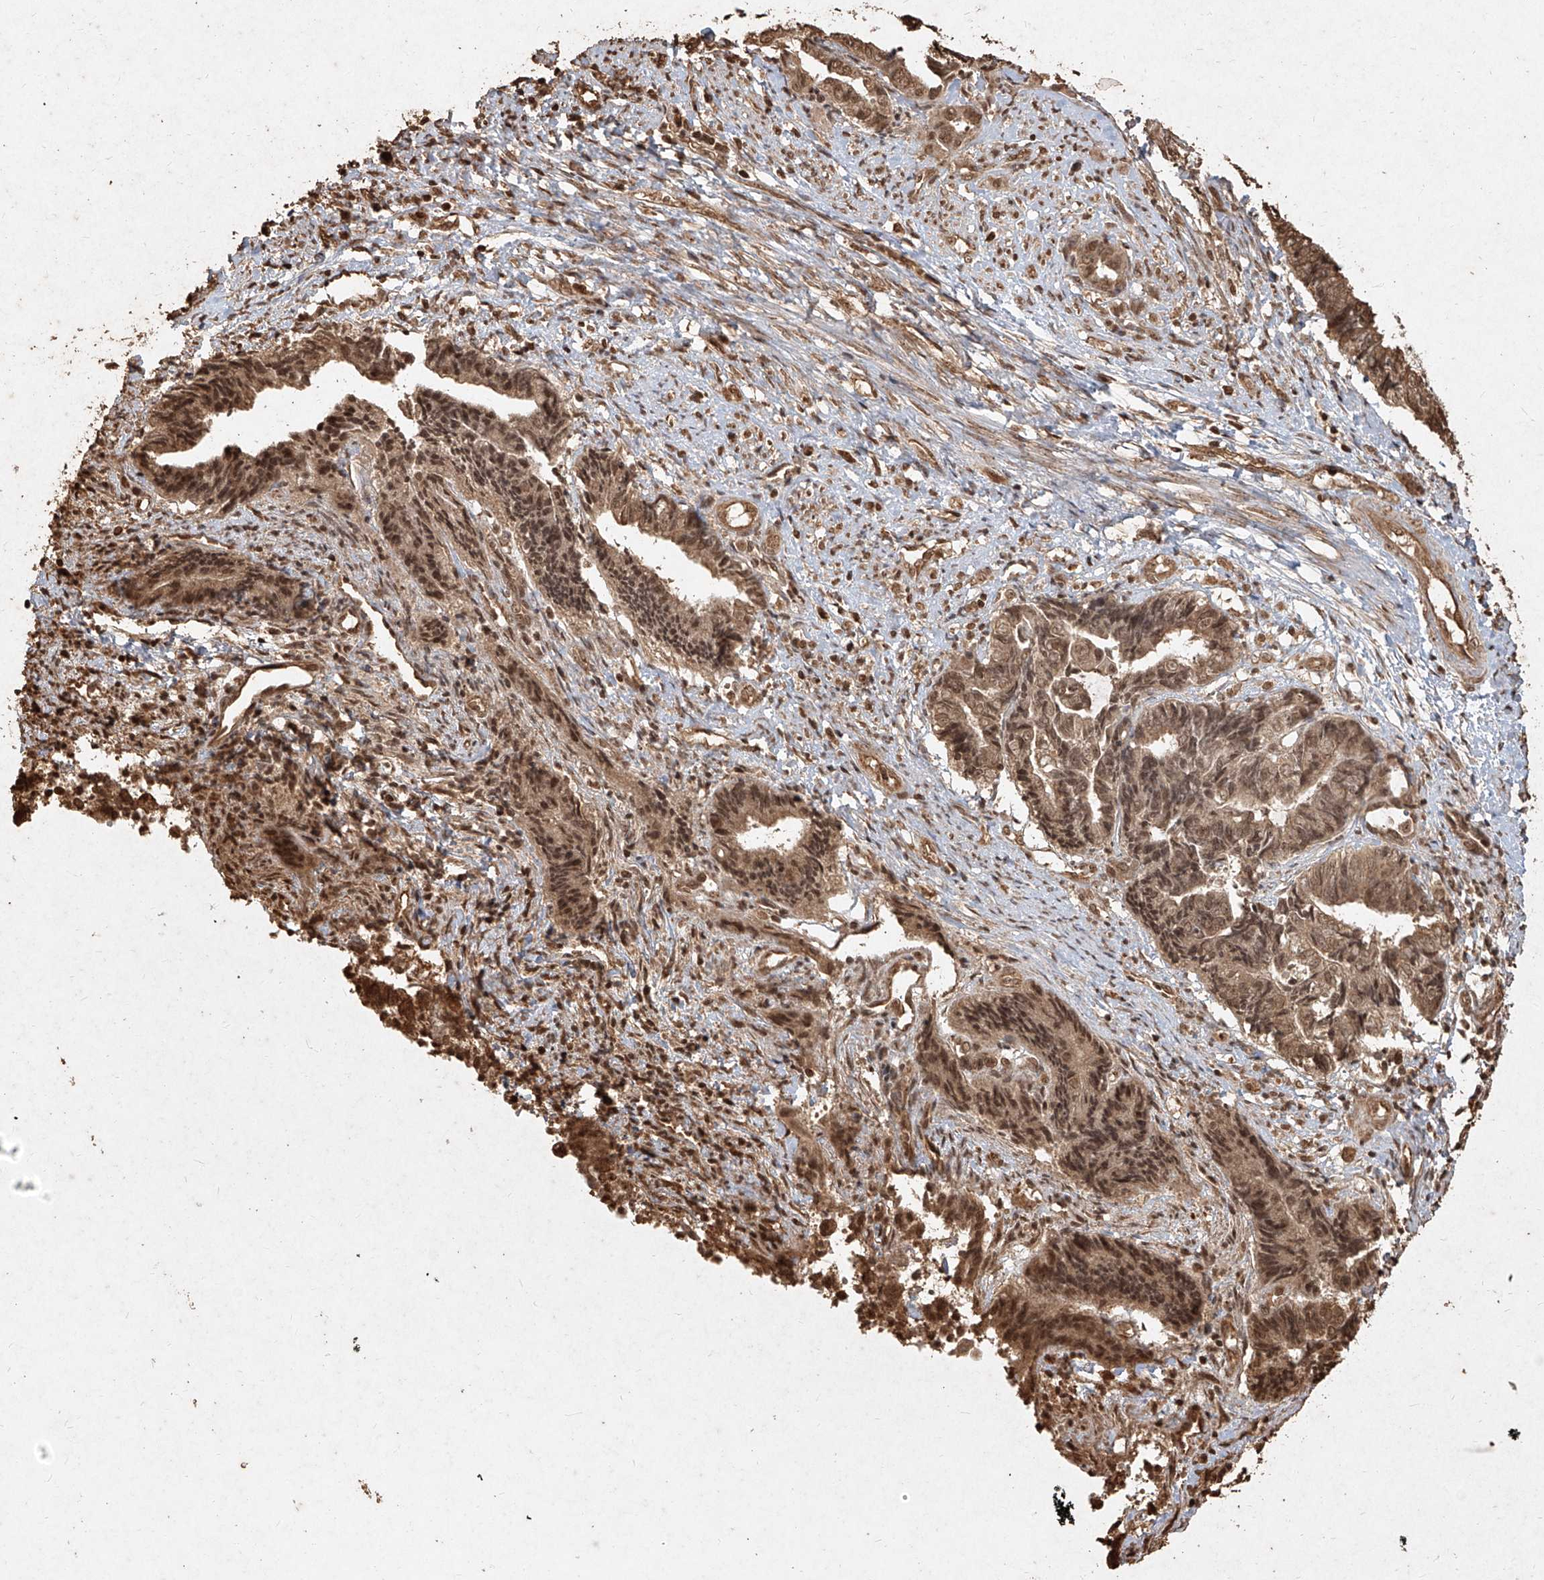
{"staining": {"intensity": "moderate", "quantity": ">75%", "location": "cytoplasmic/membranous,nuclear"}, "tissue": "endometrial cancer", "cell_type": "Tumor cells", "image_type": "cancer", "snomed": [{"axis": "morphology", "description": "Adenocarcinoma, NOS"}, {"axis": "topography", "description": "Uterus"}, {"axis": "topography", "description": "Endometrium"}], "caption": "Immunohistochemistry histopathology image of neoplastic tissue: human endometrial cancer stained using immunohistochemistry reveals medium levels of moderate protein expression localized specifically in the cytoplasmic/membranous and nuclear of tumor cells, appearing as a cytoplasmic/membranous and nuclear brown color.", "gene": "UBE2K", "patient": {"sex": "female", "age": 70}}